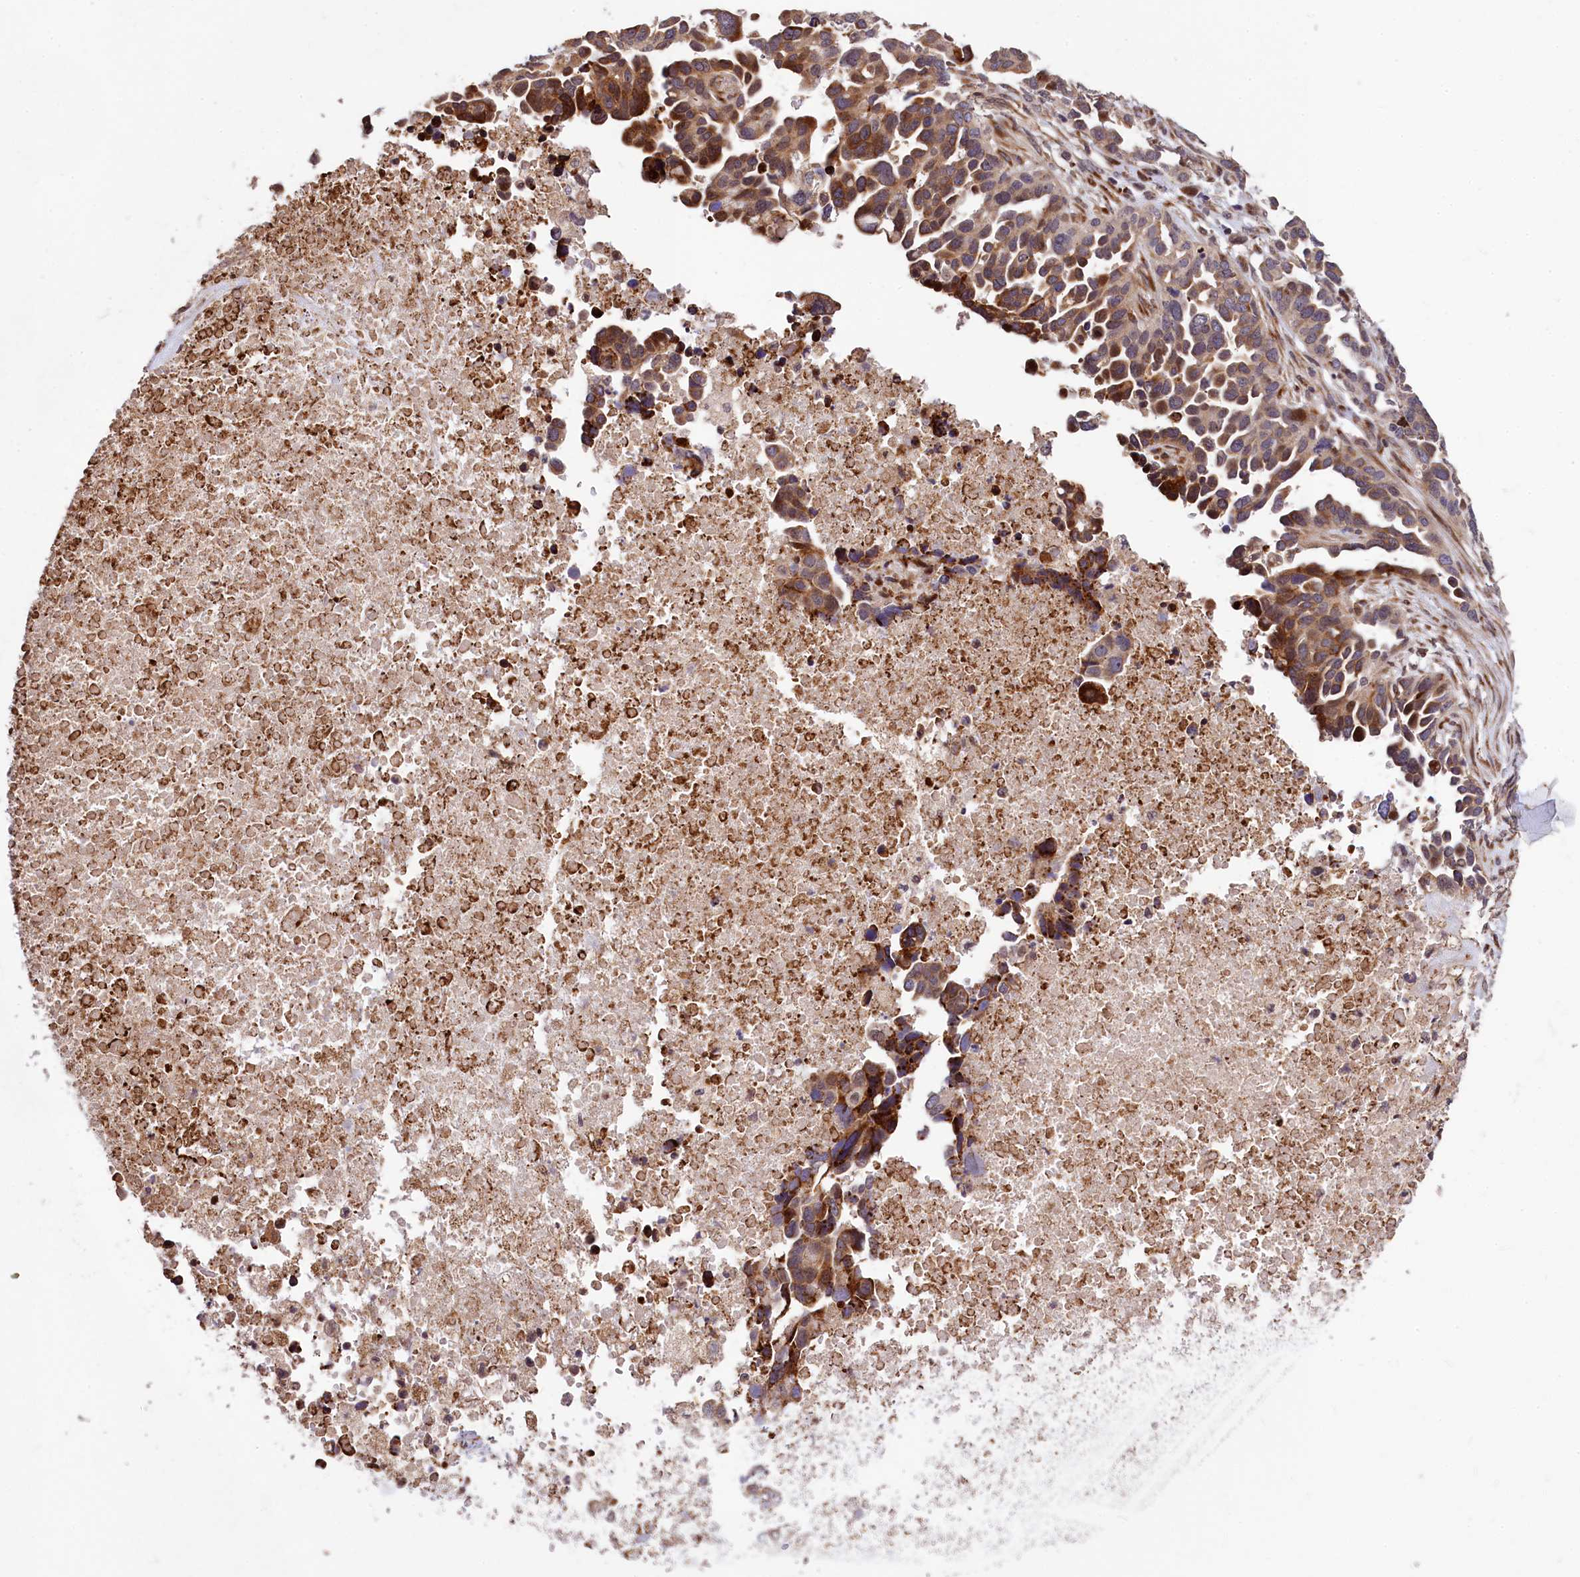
{"staining": {"intensity": "moderate", "quantity": "25%-75%", "location": "cytoplasmic/membranous"}, "tissue": "ovarian cancer", "cell_type": "Tumor cells", "image_type": "cancer", "snomed": [{"axis": "morphology", "description": "Cystadenocarcinoma, serous, NOS"}, {"axis": "topography", "description": "Ovary"}], "caption": "Tumor cells reveal moderate cytoplasmic/membranous positivity in approximately 25%-75% of cells in serous cystadenocarcinoma (ovarian). (brown staining indicates protein expression, while blue staining denotes nuclei).", "gene": "C5orf15", "patient": {"sex": "female", "age": 54}}